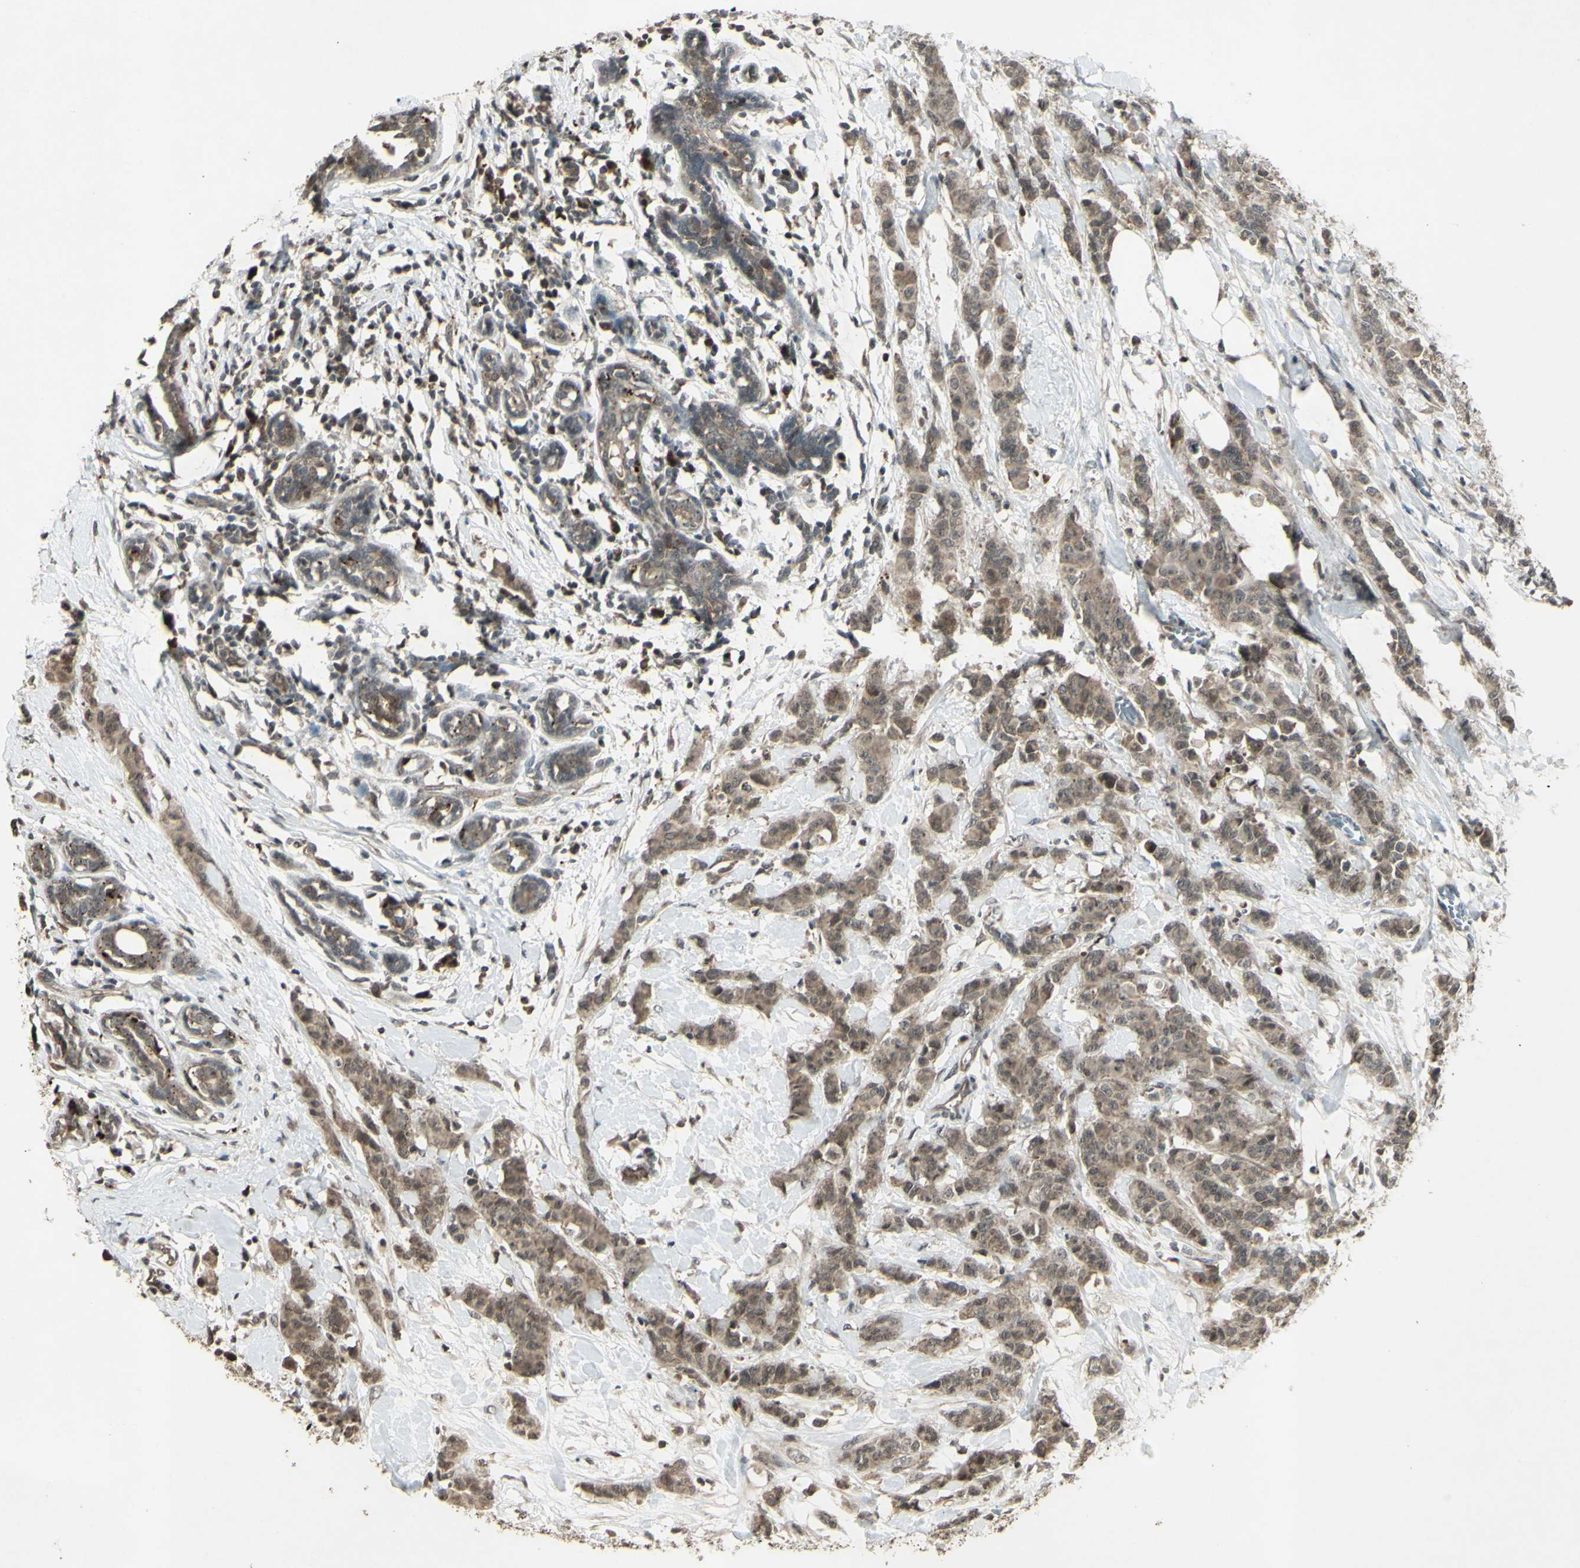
{"staining": {"intensity": "moderate", "quantity": ">75%", "location": "cytoplasmic/membranous"}, "tissue": "breast cancer", "cell_type": "Tumor cells", "image_type": "cancer", "snomed": [{"axis": "morphology", "description": "Normal tissue, NOS"}, {"axis": "morphology", "description": "Duct carcinoma"}, {"axis": "topography", "description": "Breast"}], "caption": "This image demonstrates immunohistochemistry staining of breast cancer, with medium moderate cytoplasmic/membranous staining in about >75% of tumor cells.", "gene": "BLNK", "patient": {"sex": "female", "age": 40}}